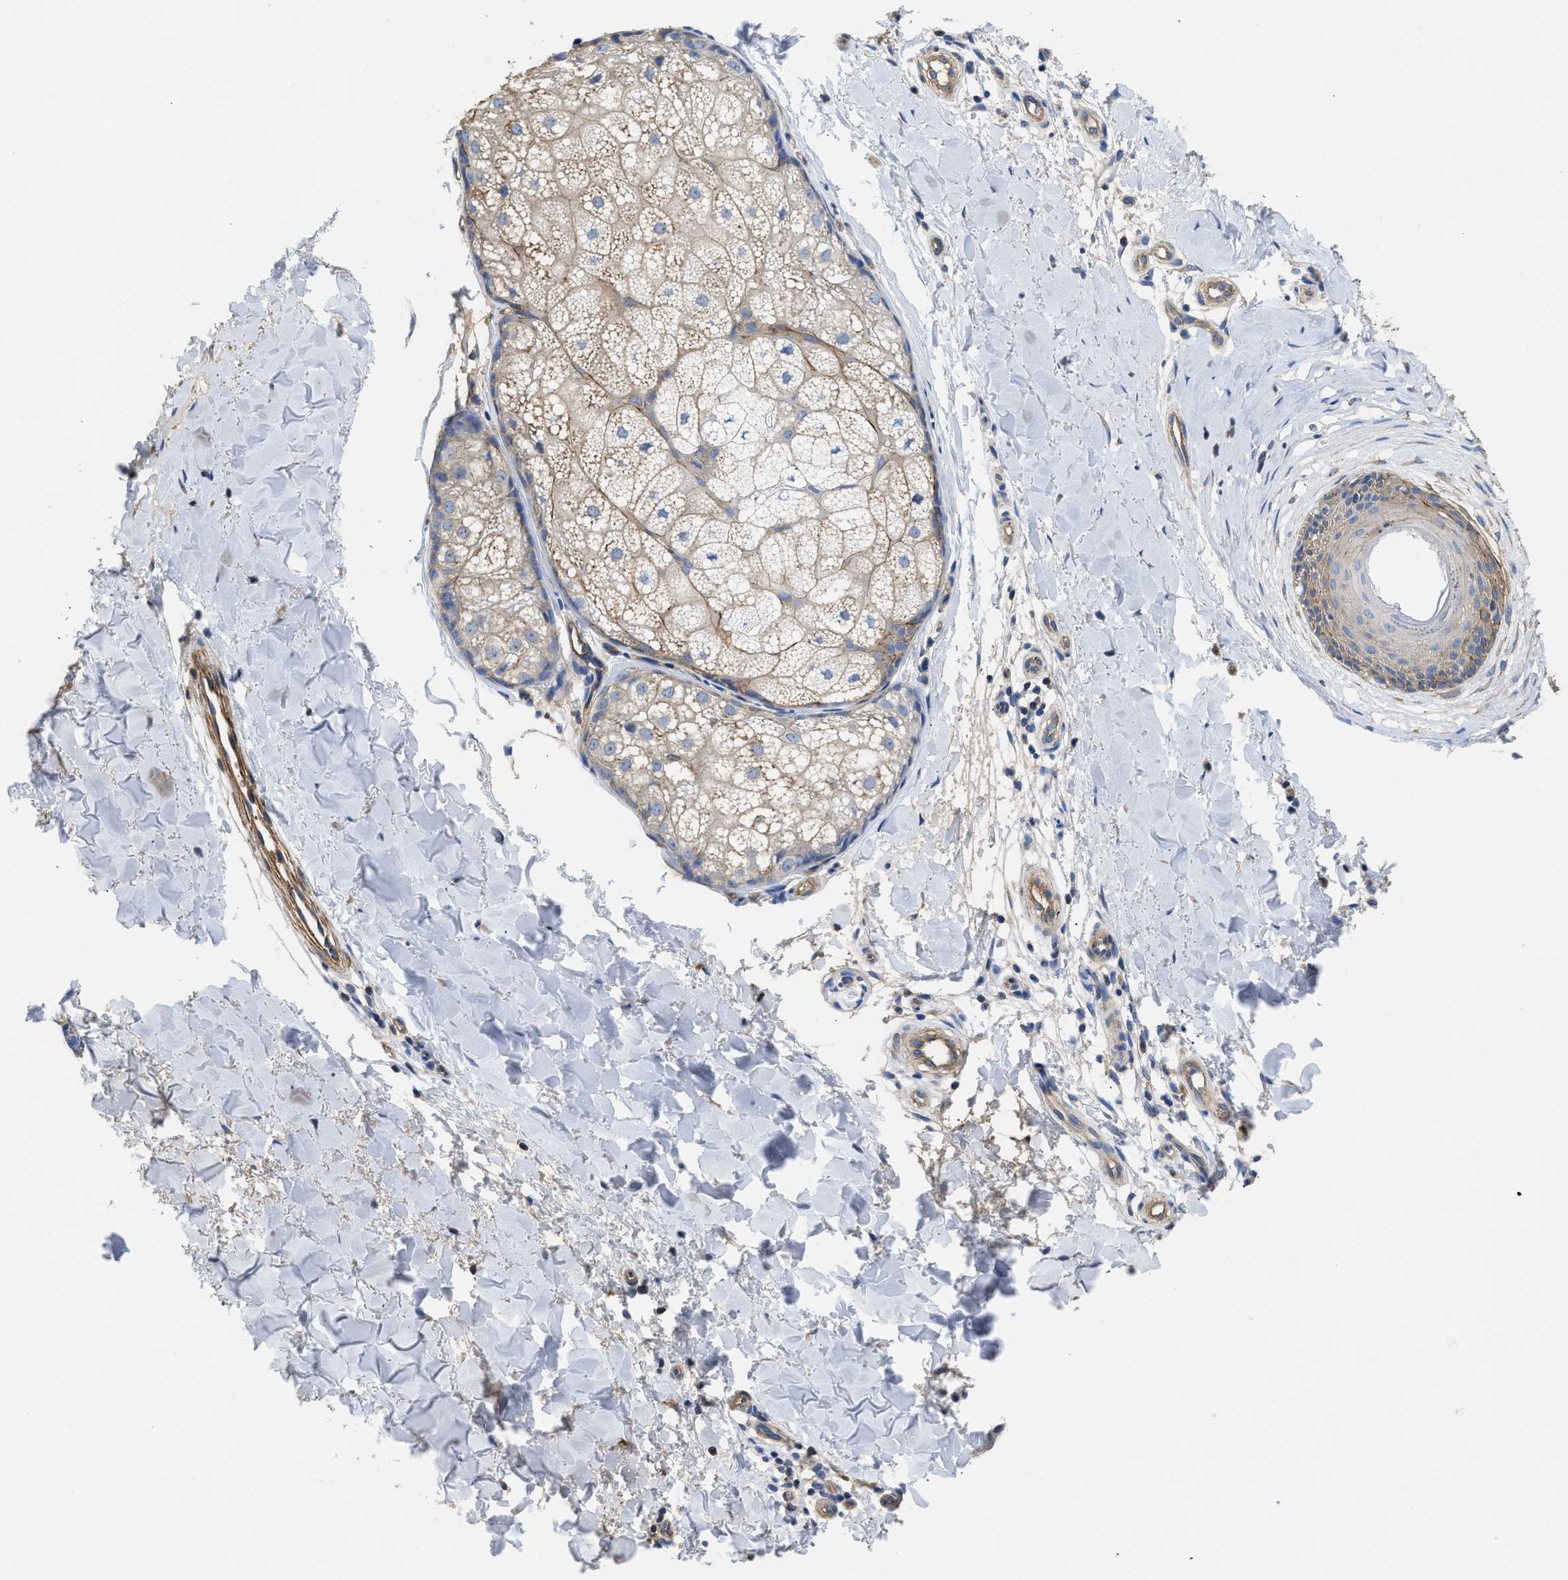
{"staining": {"intensity": "weak", "quantity": "25%-75%", "location": "cytoplasmic/membranous"}, "tissue": "skin", "cell_type": "Fibroblasts", "image_type": "normal", "snomed": [{"axis": "morphology", "description": "Normal tissue, NOS"}, {"axis": "morphology", "description": "Malignant melanoma, Metastatic site"}, {"axis": "topography", "description": "Skin"}], "caption": "The image reveals staining of unremarkable skin, revealing weak cytoplasmic/membranous protein positivity (brown color) within fibroblasts.", "gene": "USP4", "patient": {"sex": "male", "age": 41}}